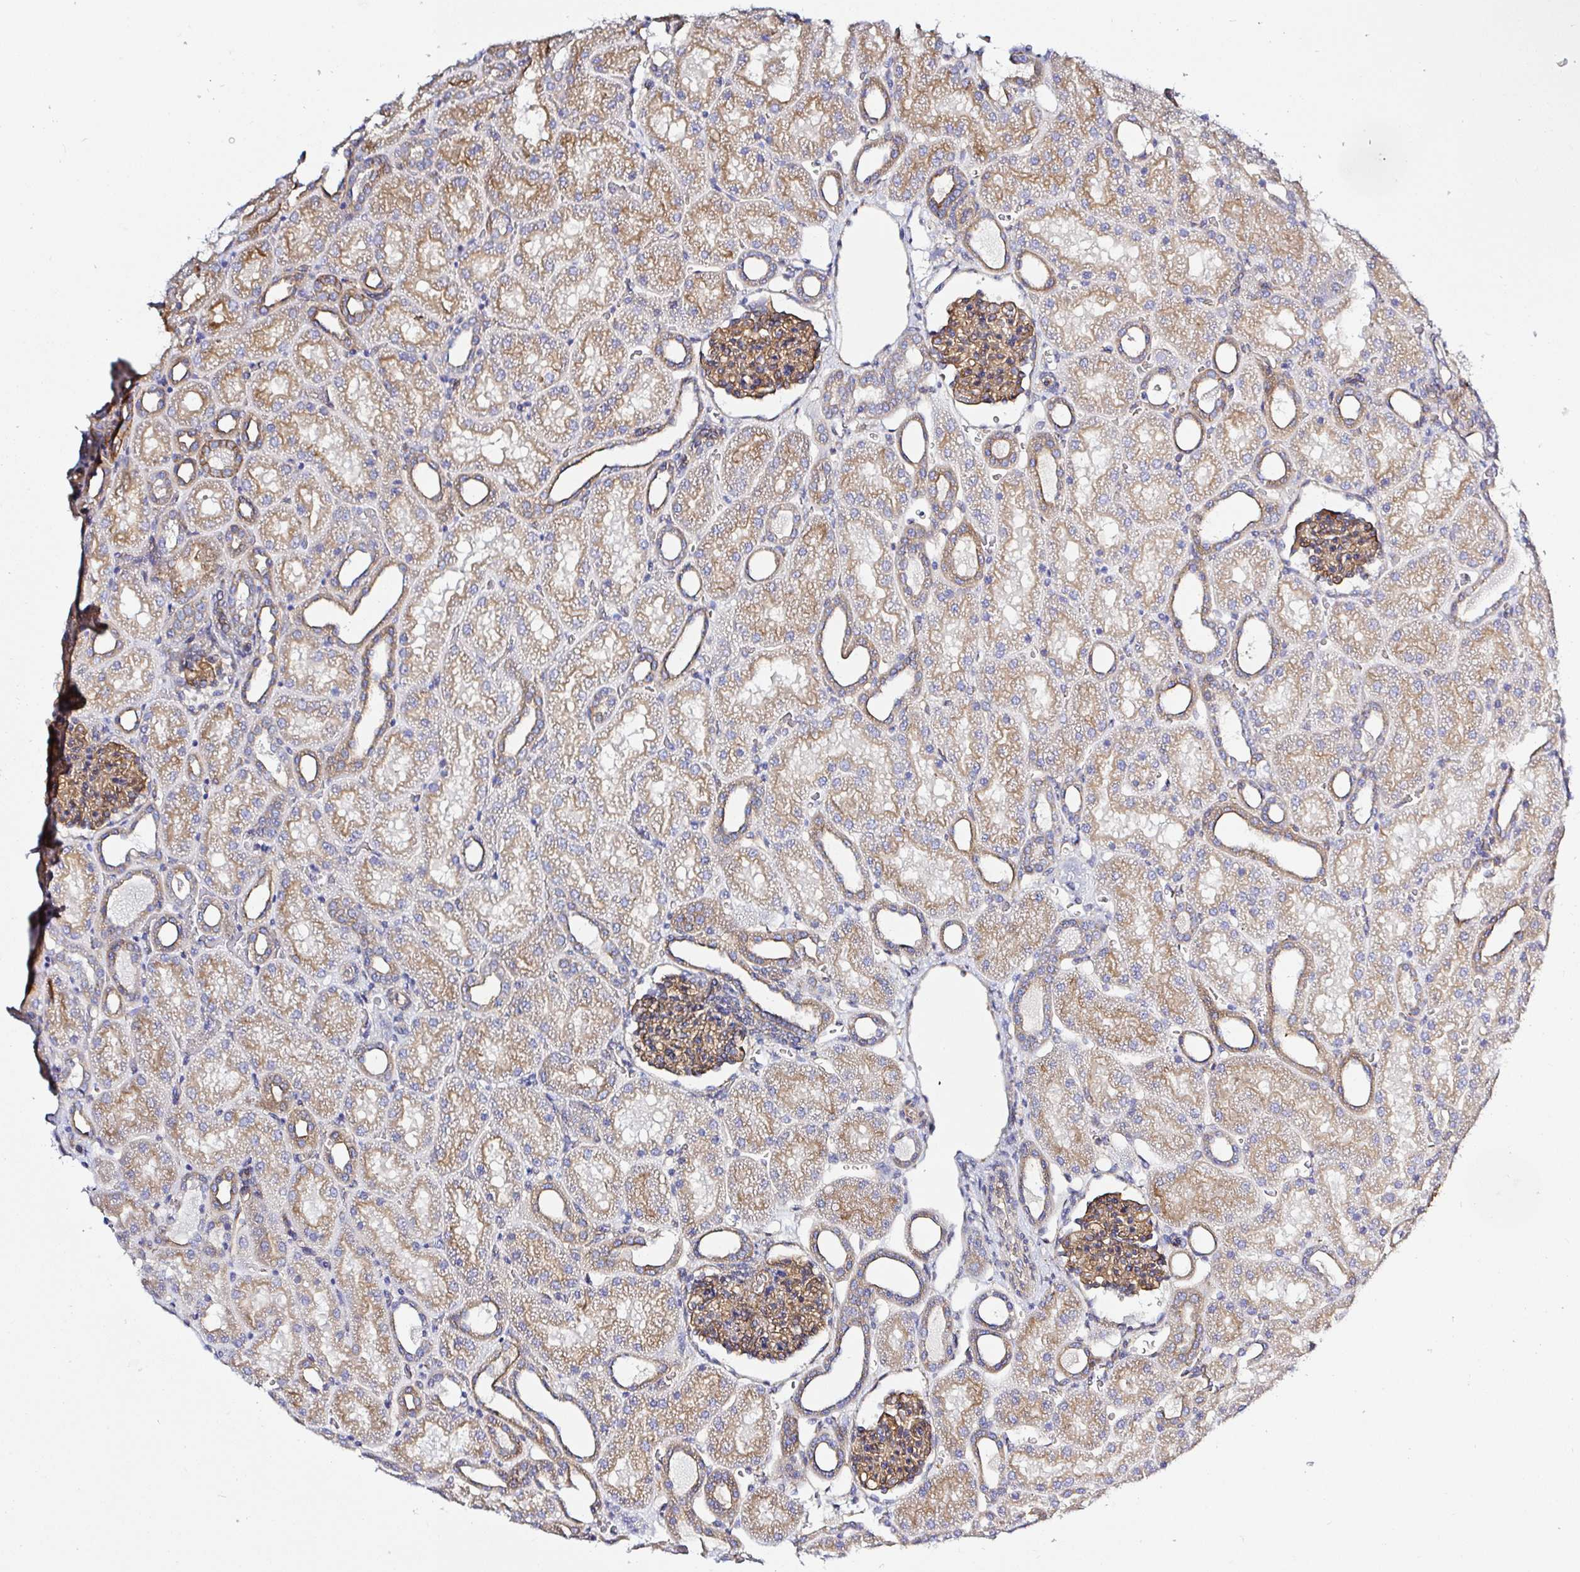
{"staining": {"intensity": "moderate", "quantity": ">75%", "location": "cytoplasmic/membranous"}, "tissue": "kidney", "cell_type": "Cells in glomeruli", "image_type": "normal", "snomed": [{"axis": "morphology", "description": "Normal tissue, NOS"}, {"axis": "topography", "description": "Kidney"}], "caption": "This micrograph exhibits normal kidney stained with immunohistochemistry (IHC) to label a protein in brown. The cytoplasmic/membranous of cells in glomeruli show moderate positivity for the protein. Nuclei are counter-stained blue.", "gene": "ARL4D", "patient": {"sex": "male", "age": 2}}